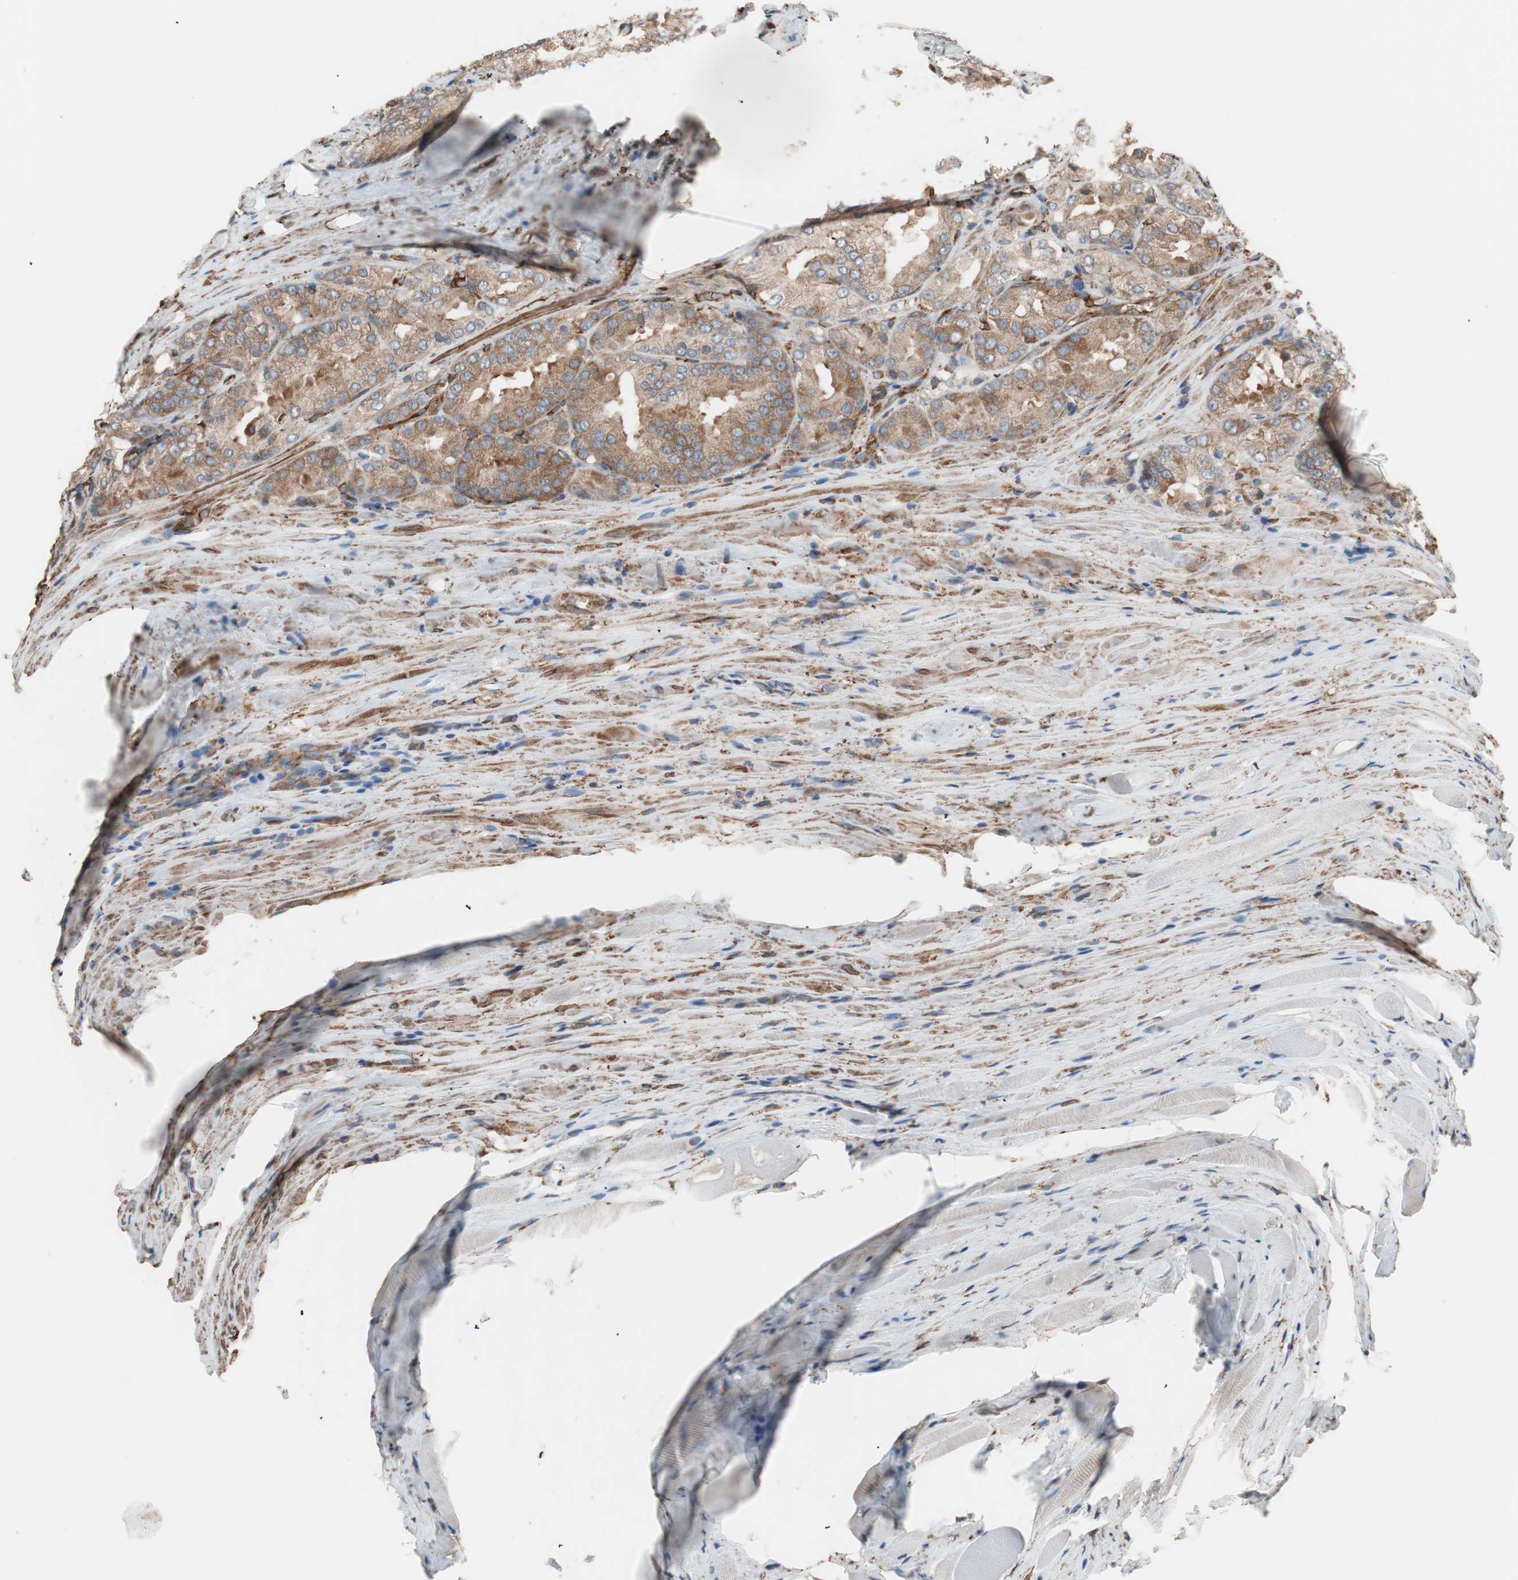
{"staining": {"intensity": "moderate", "quantity": ">75%", "location": "cytoplasmic/membranous"}, "tissue": "prostate cancer", "cell_type": "Tumor cells", "image_type": "cancer", "snomed": [{"axis": "morphology", "description": "Adenocarcinoma, Low grade"}, {"axis": "topography", "description": "Prostate"}], "caption": "The micrograph displays staining of prostate low-grade adenocarcinoma, revealing moderate cytoplasmic/membranous protein staining (brown color) within tumor cells.", "gene": "GPSM2", "patient": {"sex": "male", "age": 64}}